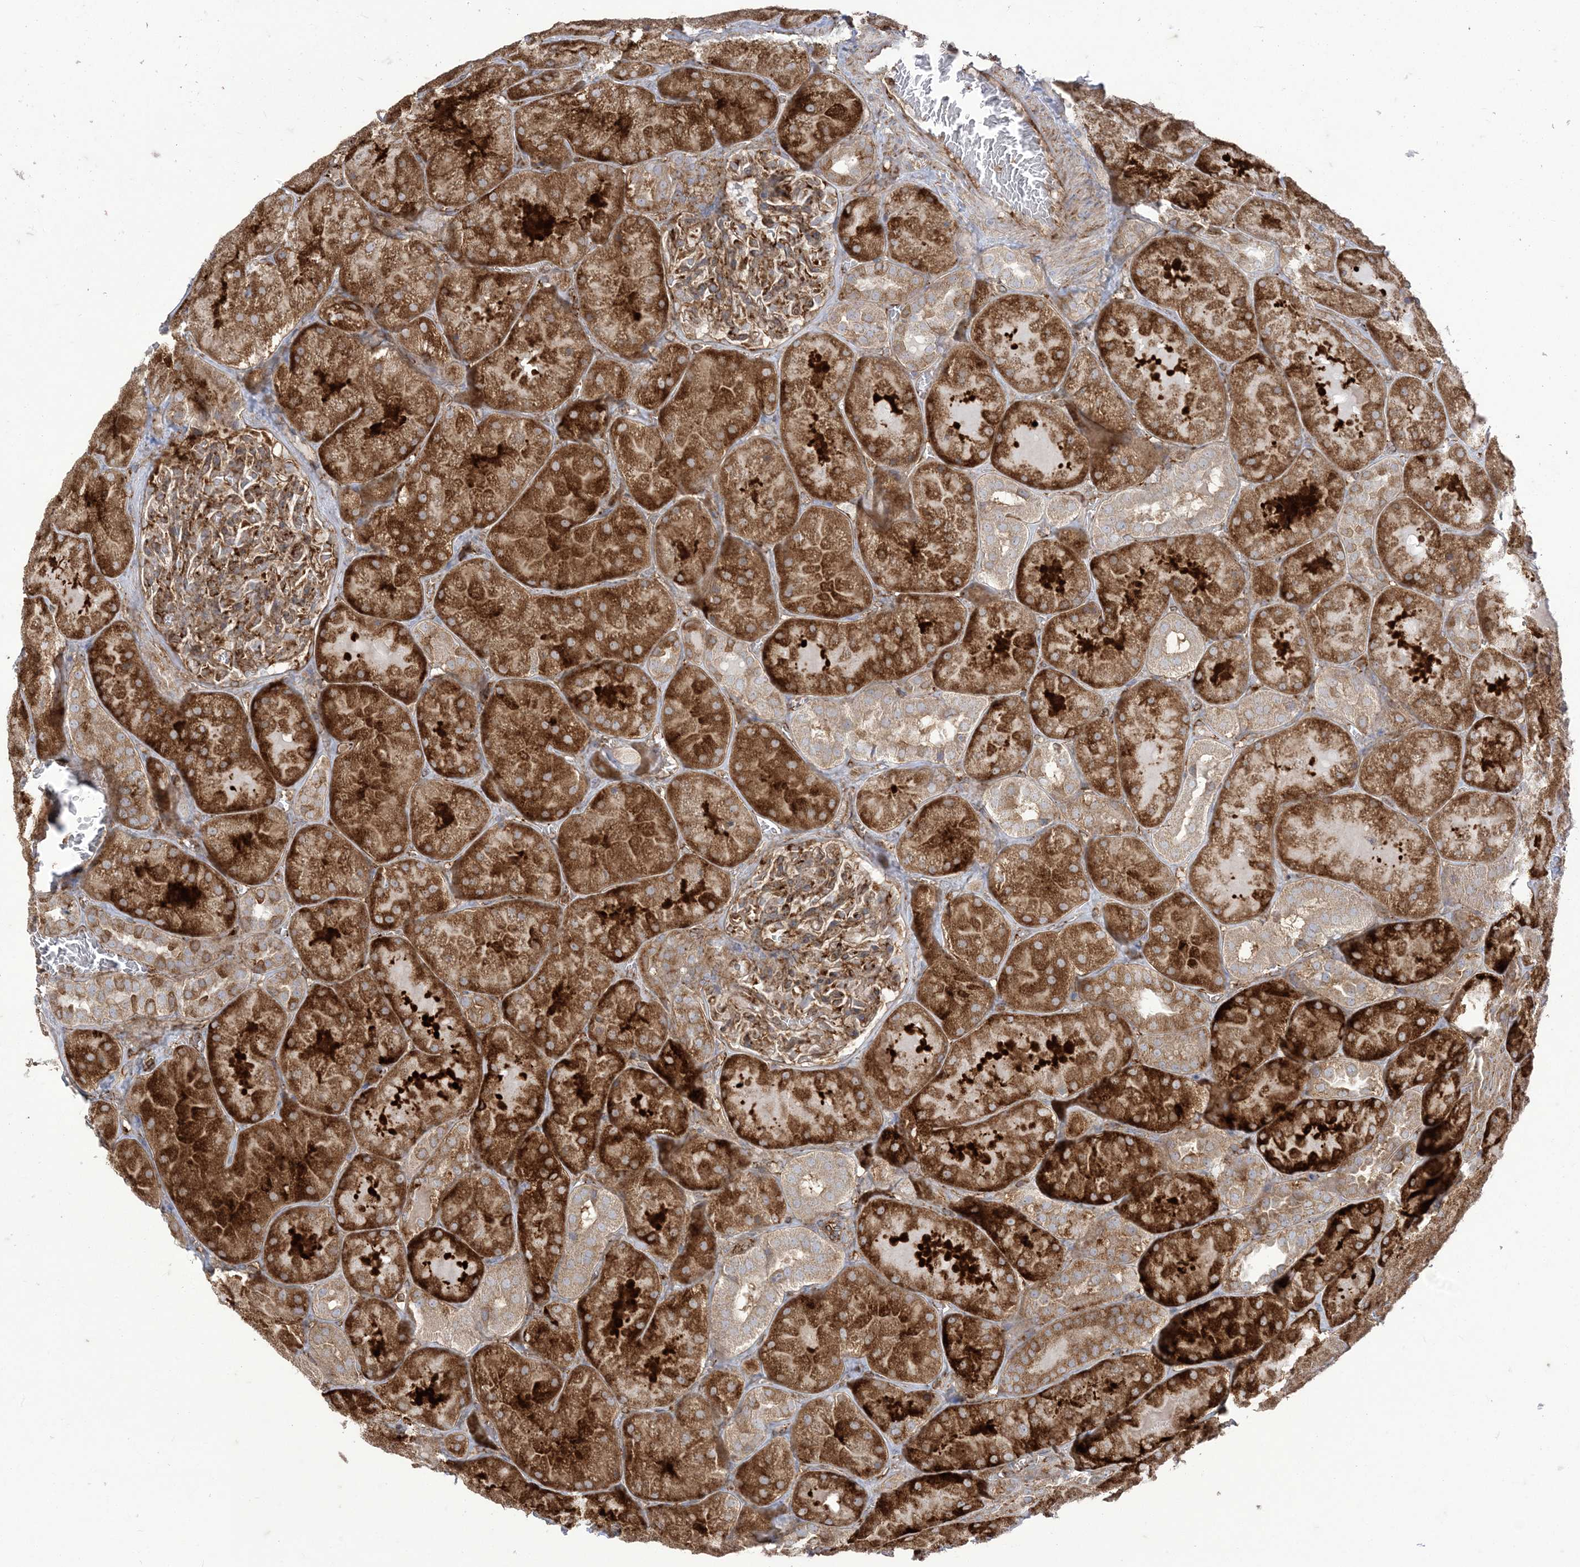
{"staining": {"intensity": "moderate", "quantity": ">75%", "location": "cytoplasmic/membranous"}, "tissue": "kidney", "cell_type": "Cells in glomeruli", "image_type": "normal", "snomed": [{"axis": "morphology", "description": "Normal tissue, NOS"}, {"axis": "topography", "description": "Kidney"}], "caption": "Kidney stained with IHC demonstrates moderate cytoplasmic/membranous staining in about >75% of cells in glomeruli. (Stains: DAB (3,3'-diaminobenzidine) in brown, nuclei in blue, Microscopy: brightfield microscopy at high magnification).", "gene": "DERL3", "patient": {"sex": "male", "age": 28}}